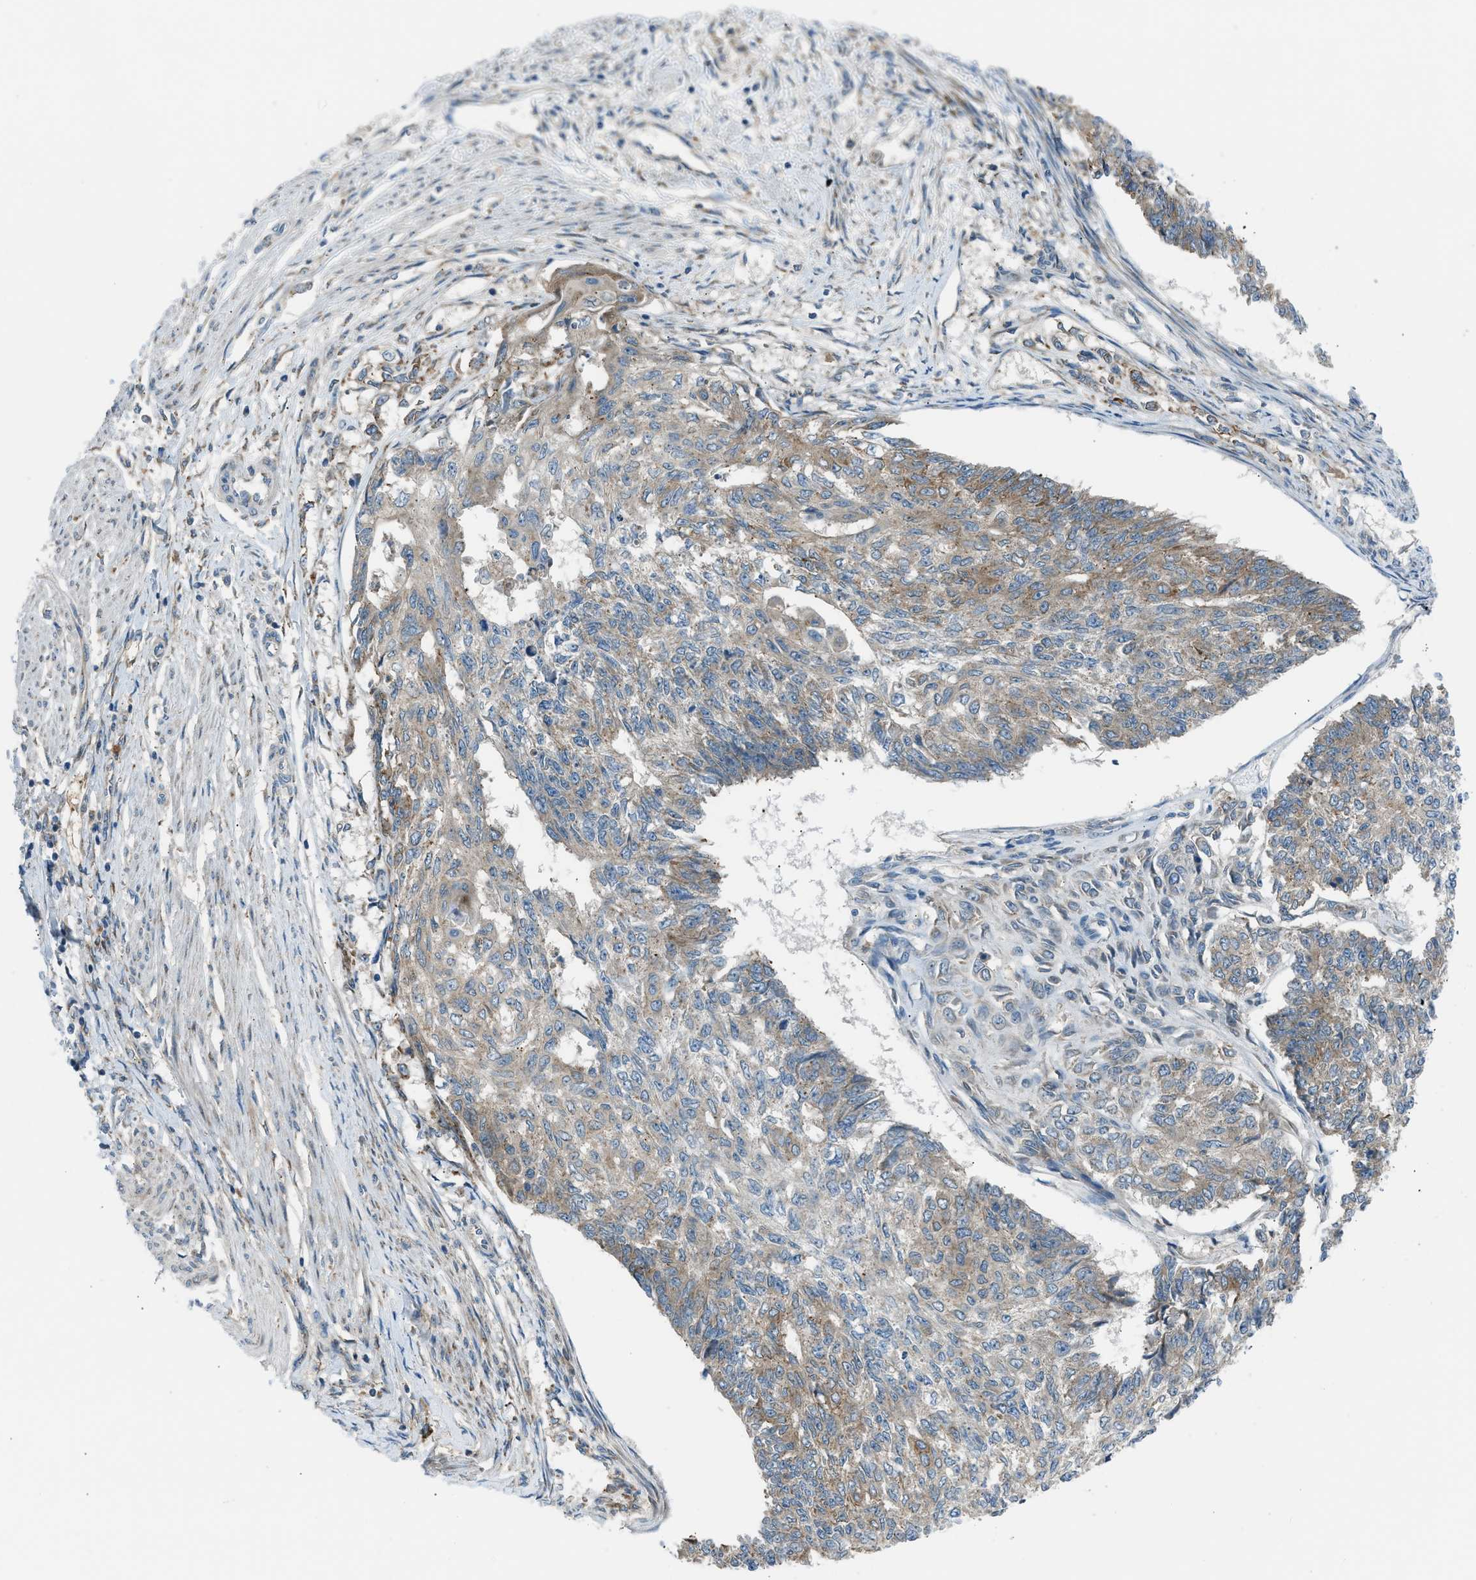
{"staining": {"intensity": "weak", "quantity": ">75%", "location": "cytoplasmic/membranous"}, "tissue": "endometrial cancer", "cell_type": "Tumor cells", "image_type": "cancer", "snomed": [{"axis": "morphology", "description": "Adenocarcinoma, NOS"}, {"axis": "topography", "description": "Endometrium"}], "caption": "Protein expression by immunohistochemistry (IHC) demonstrates weak cytoplasmic/membranous staining in approximately >75% of tumor cells in endometrial adenocarcinoma. The protein is stained brown, and the nuclei are stained in blue (DAB IHC with brightfield microscopy, high magnification).", "gene": "EDARADD", "patient": {"sex": "female", "age": 32}}